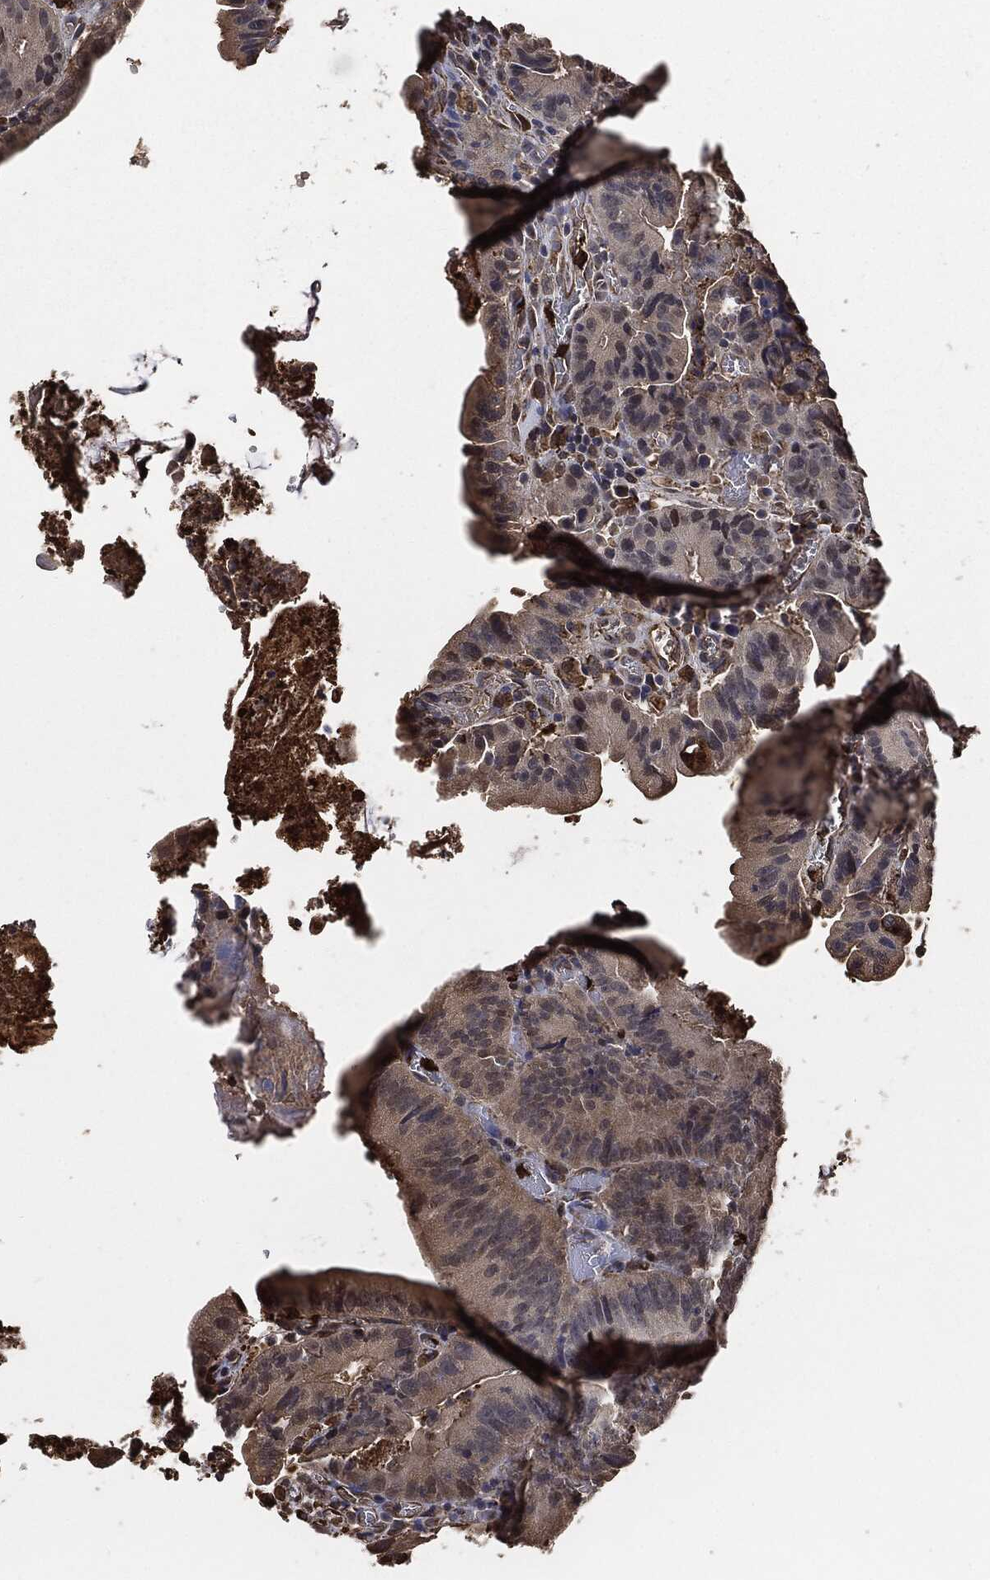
{"staining": {"intensity": "moderate", "quantity": "<25%", "location": "cytoplasmic/membranous"}, "tissue": "colorectal cancer", "cell_type": "Tumor cells", "image_type": "cancer", "snomed": [{"axis": "morphology", "description": "Adenocarcinoma, NOS"}, {"axis": "topography", "description": "Colon"}], "caption": "Colorectal cancer (adenocarcinoma) stained with IHC reveals moderate cytoplasmic/membranous positivity in about <25% of tumor cells.", "gene": "S100A9", "patient": {"sex": "female", "age": 86}}